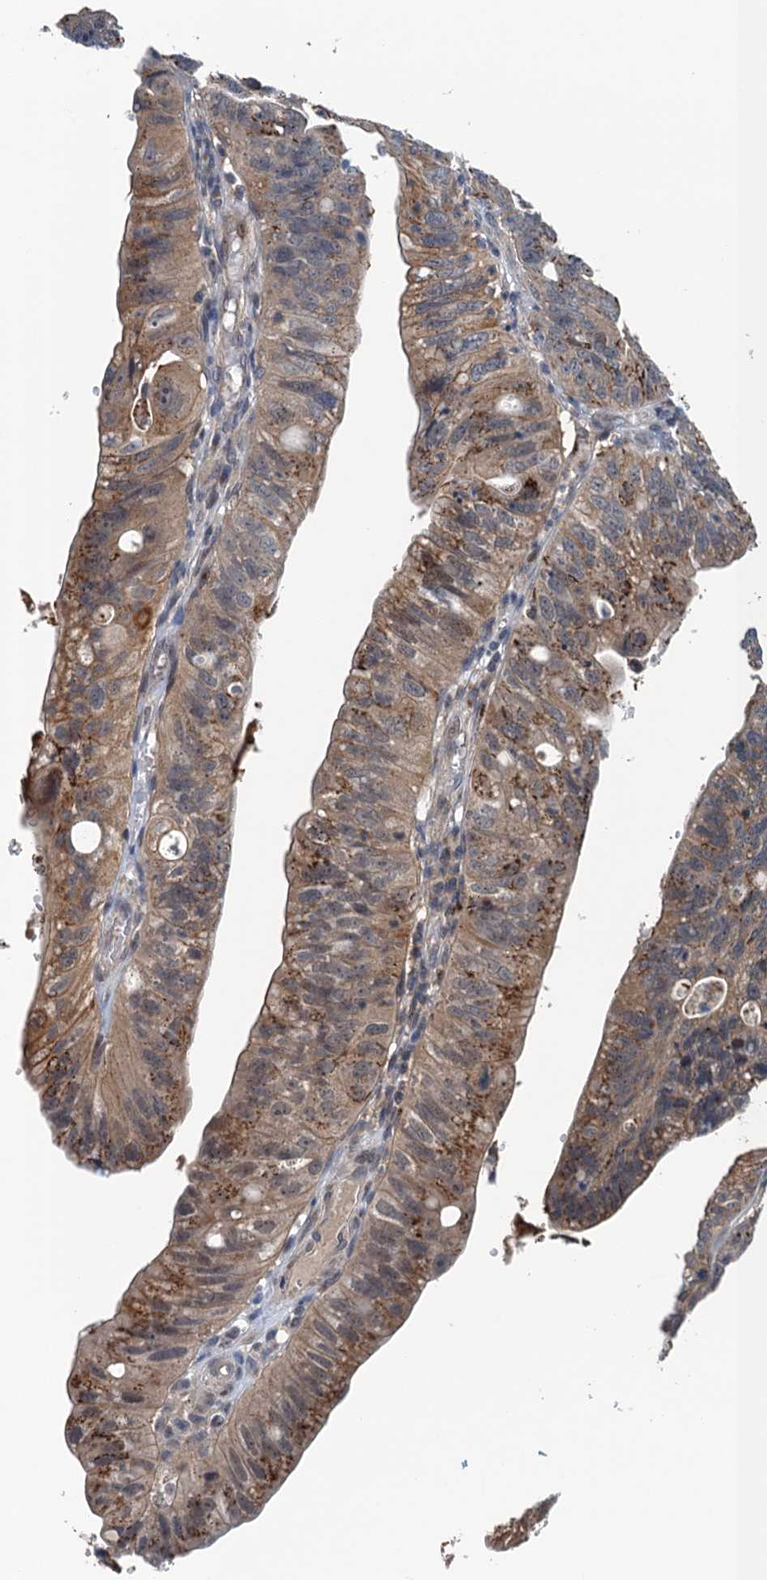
{"staining": {"intensity": "moderate", "quantity": "25%-75%", "location": "cytoplasmic/membranous"}, "tissue": "stomach cancer", "cell_type": "Tumor cells", "image_type": "cancer", "snomed": [{"axis": "morphology", "description": "Adenocarcinoma, NOS"}, {"axis": "topography", "description": "Stomach"}], "caption": "Protein staining of stomach adenocarcinoma tissue displays moderate cytoplasmic/membranous staining in approximately 25%-75% of tumor cells.", "gene": "RNF165", "patient": {"sex": "male", "age": 59}}